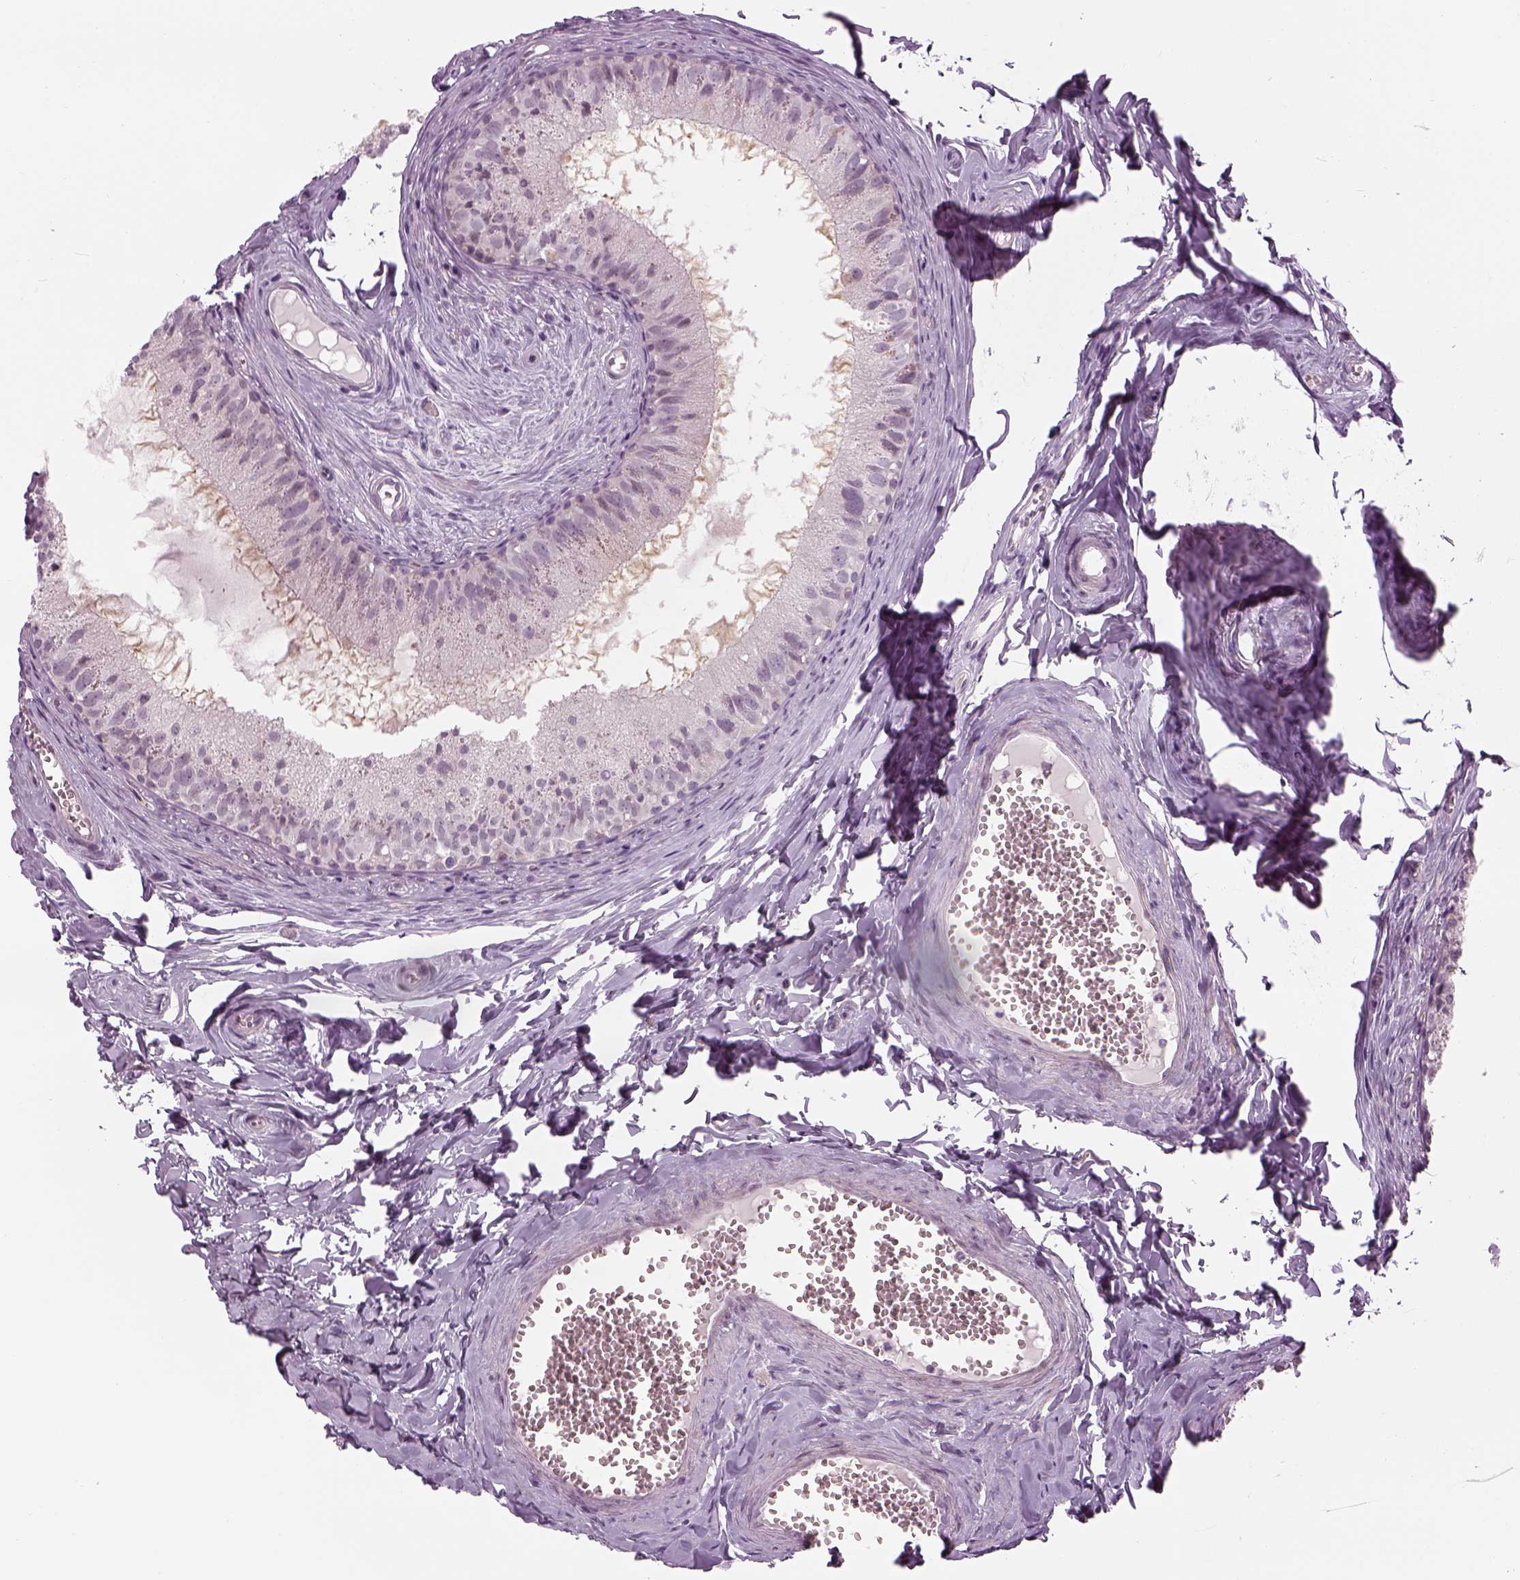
{"staining": {"intensity": "strong", "quantity": "25%-75%", "location": "cytoplasmic/membranous"}, "tissue": "epididymis", "cell_type": "Glandular cells", "image_type": "normal", "snomed": [{"axis": "morphology", "description": "Normal tissue, NOS"}, {"axis": "topography", "description": "Epididymis"}], "caption": "A photomicrograph of epididymis stained for a protein displays strong cytoplasmic/membranous brown staining in glandular cells.", "gene": "LRRIQ3", "patient": {"sex": "male", "age": 45}}